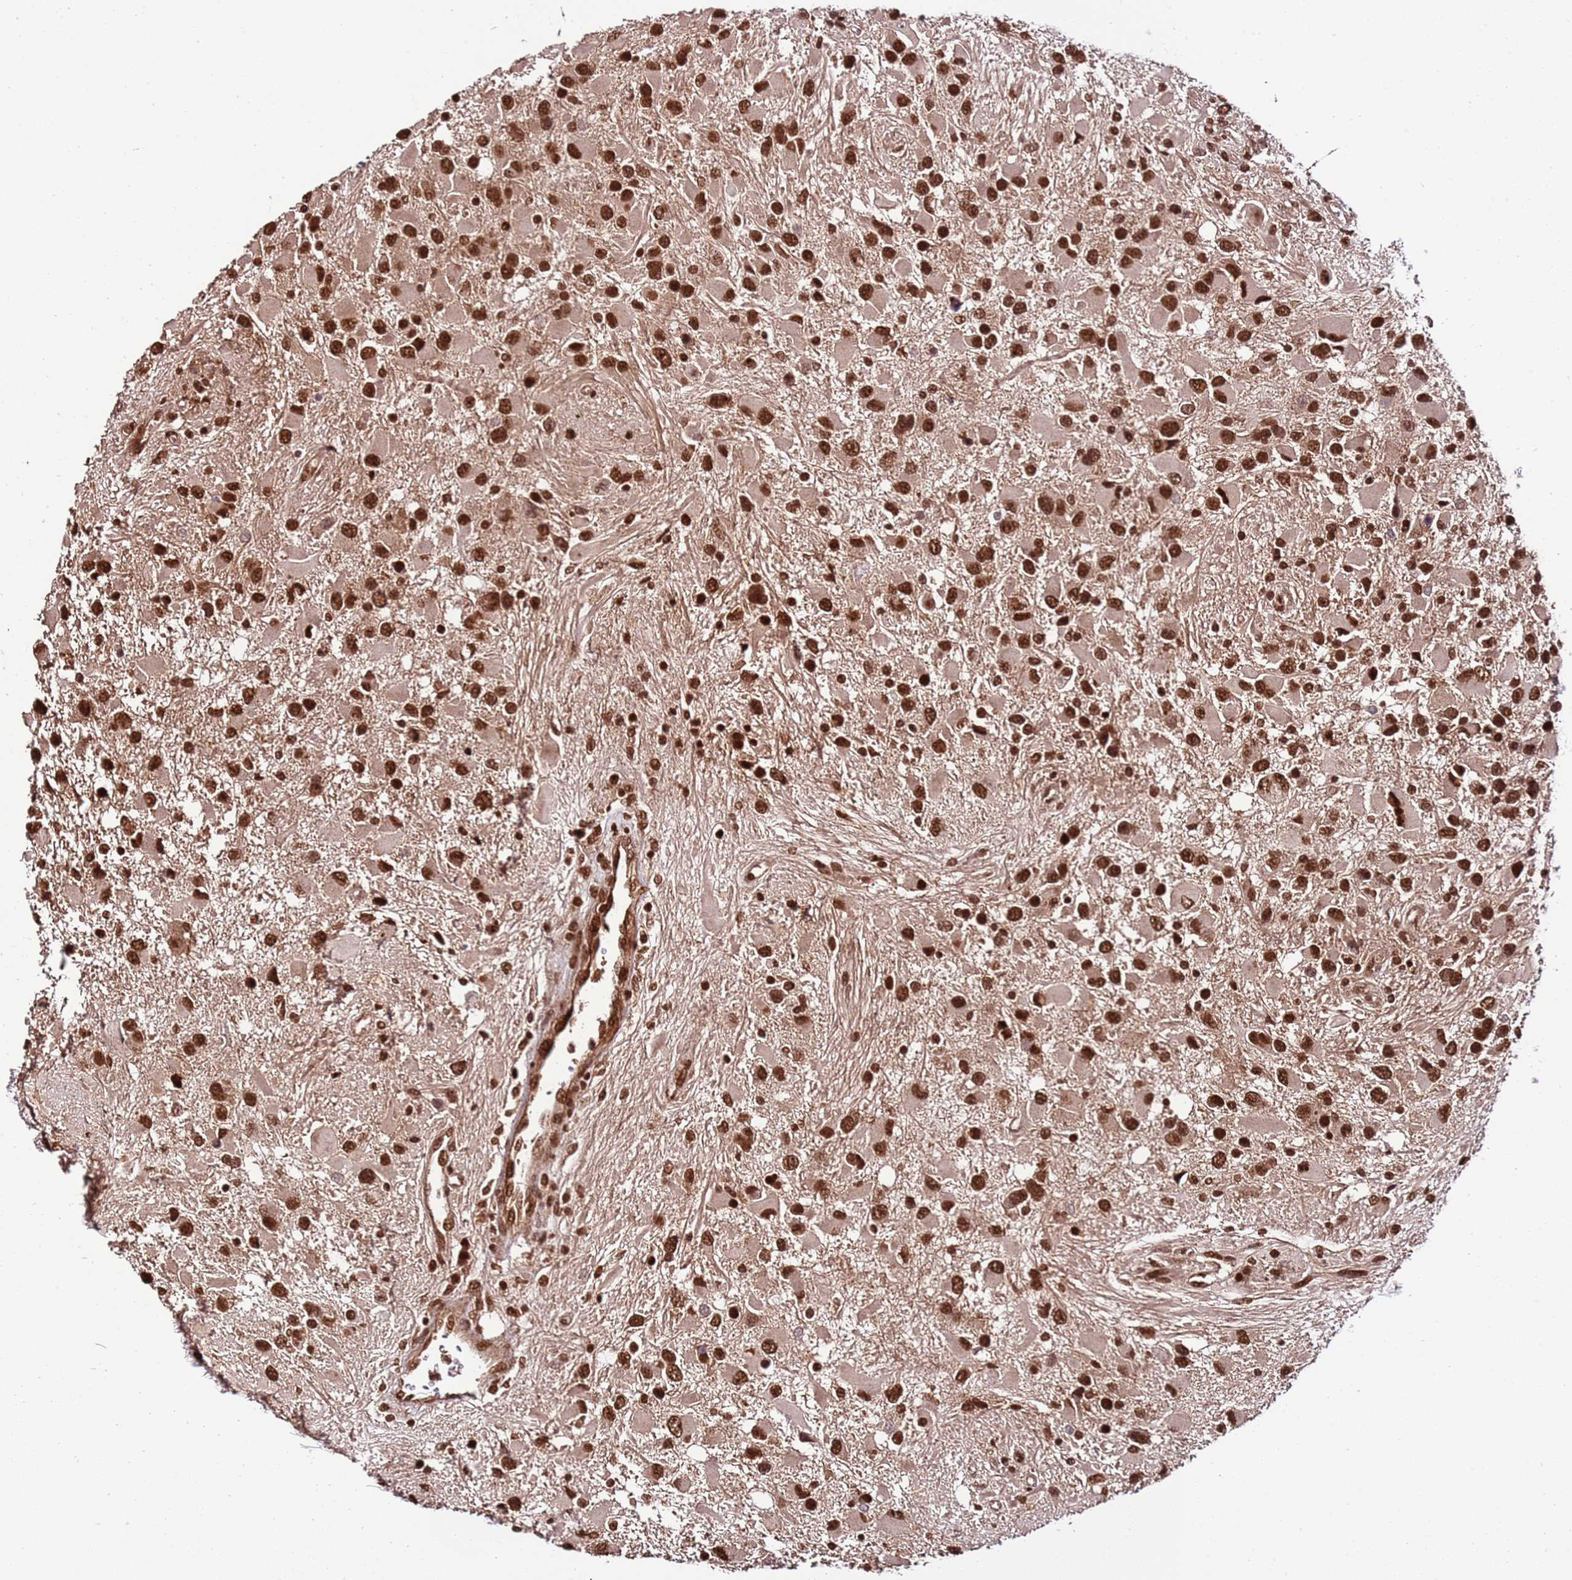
{"staining": {"intensity": "strong", "quantity": ">75%", "location": "nuclear"}, "tissue": "glioma", "cell_type": "Tumor cells", "image_type": "cancer", "snomed": [{"axis": "morphology", "description": "Glioma, malignant, High grade"}, {"axis": "topography", "description": "Brain"}], "caption": "The immunohistochemical stain shows strong nuclear staining in tumor cells of malignant glioma (high-grade) tissue. The staining was performed using DAB to visualize the protein expression in brown, while the nuclei were stained in blue with hematoxylin (Magnification: 20x).", "gene": "ZBTB12", "patient": {"sex": "male", "age": 53}}